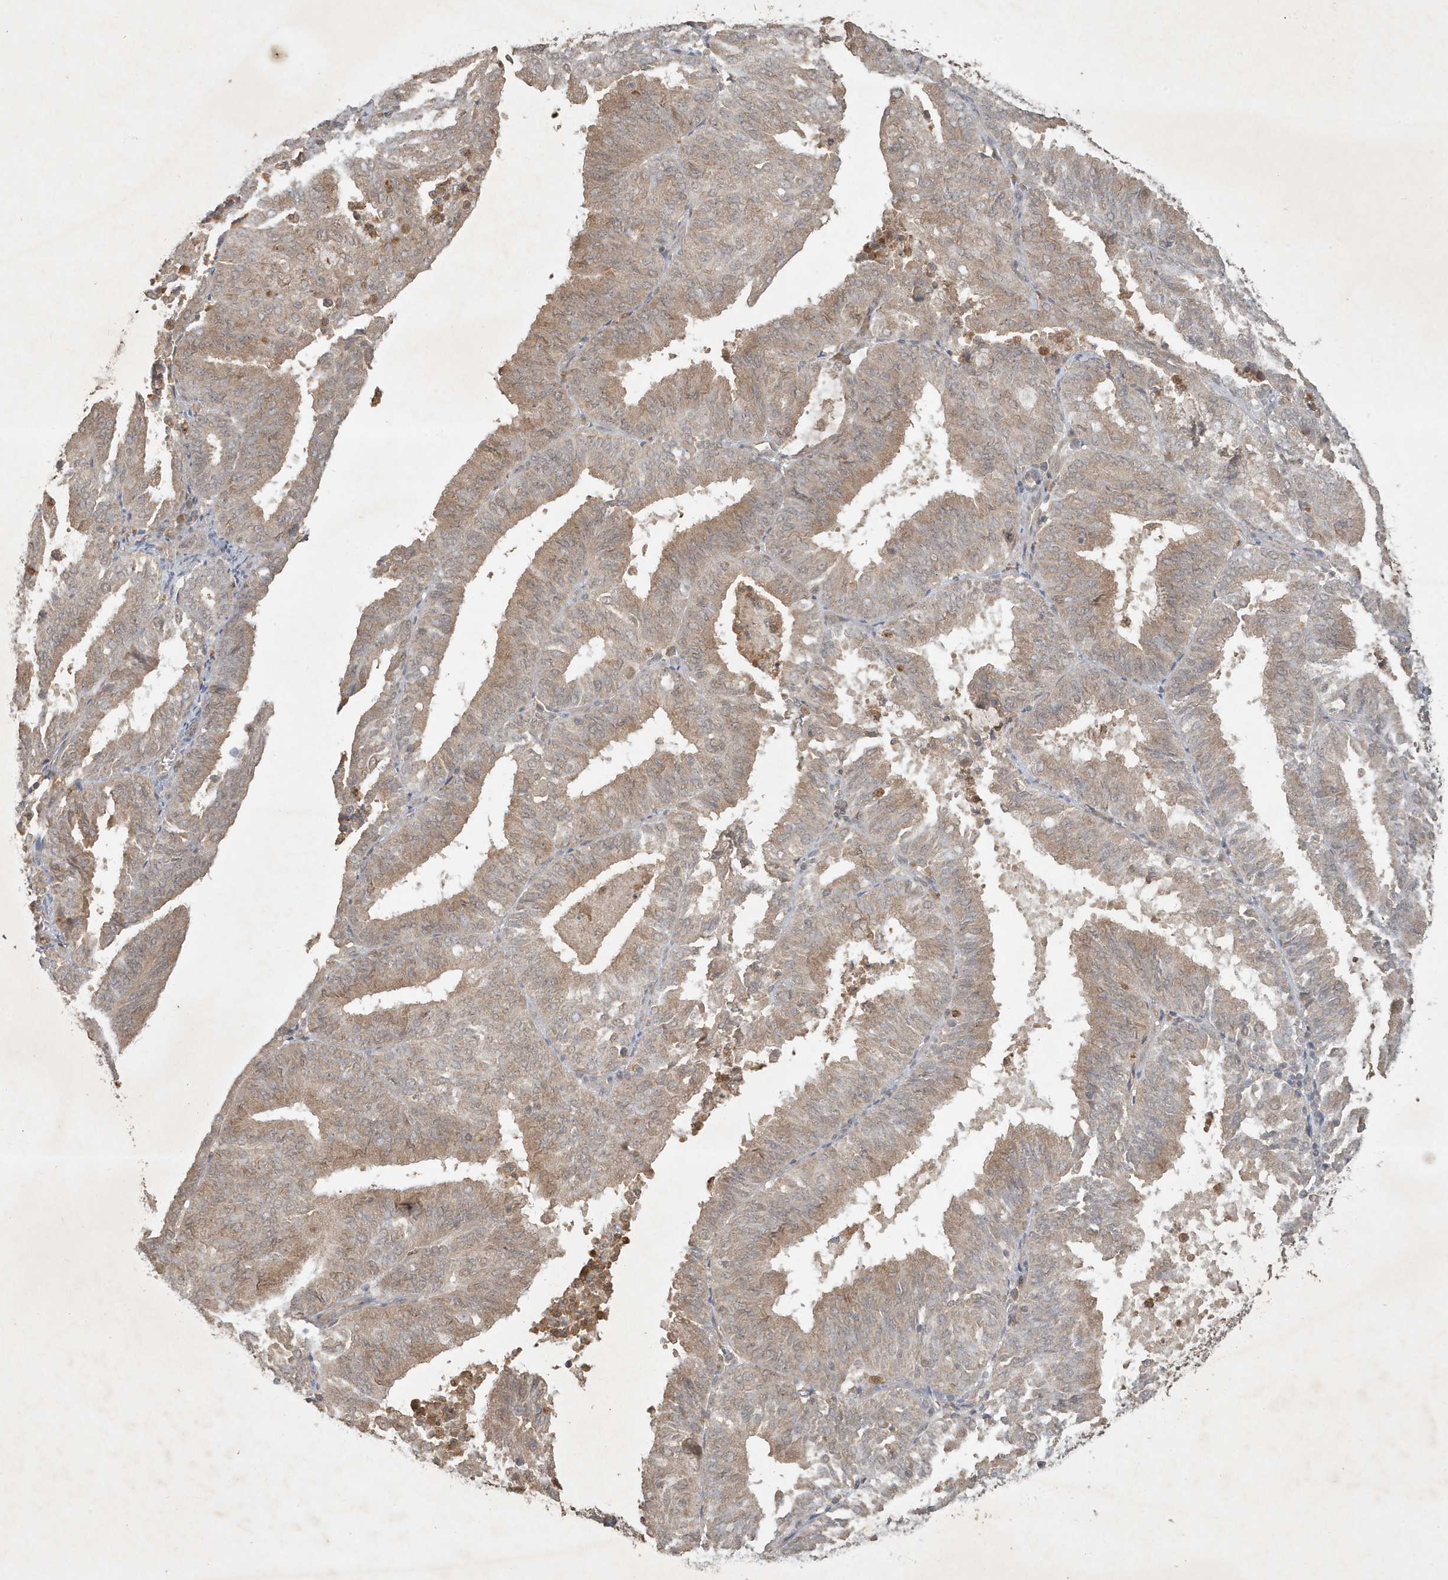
{"staining": {"intensity": "weak", "quantity": ">75%", "location": "cytoplasmic/membranous"}, "tissue": "endometrial cancer", "cell_type": "Tumor cells", "image_type": "cancer", "snomed": [{"axis": "morphology", "description": "Adenocarcinoma, NOS"}, {"axis": "topography", "description": "Uterus"}], "caption": "A micrograph of human endometrial cancer stained for a protein displays weak cytoplasmic/membranous brown staining in tumor cells. The staining was performed using DAB, with brown indicating positive protein expression. Nuclei are stained blue with hematoxylin.", "gene": "ABCB9", "patient": {"sex": "female", "age": 60}}